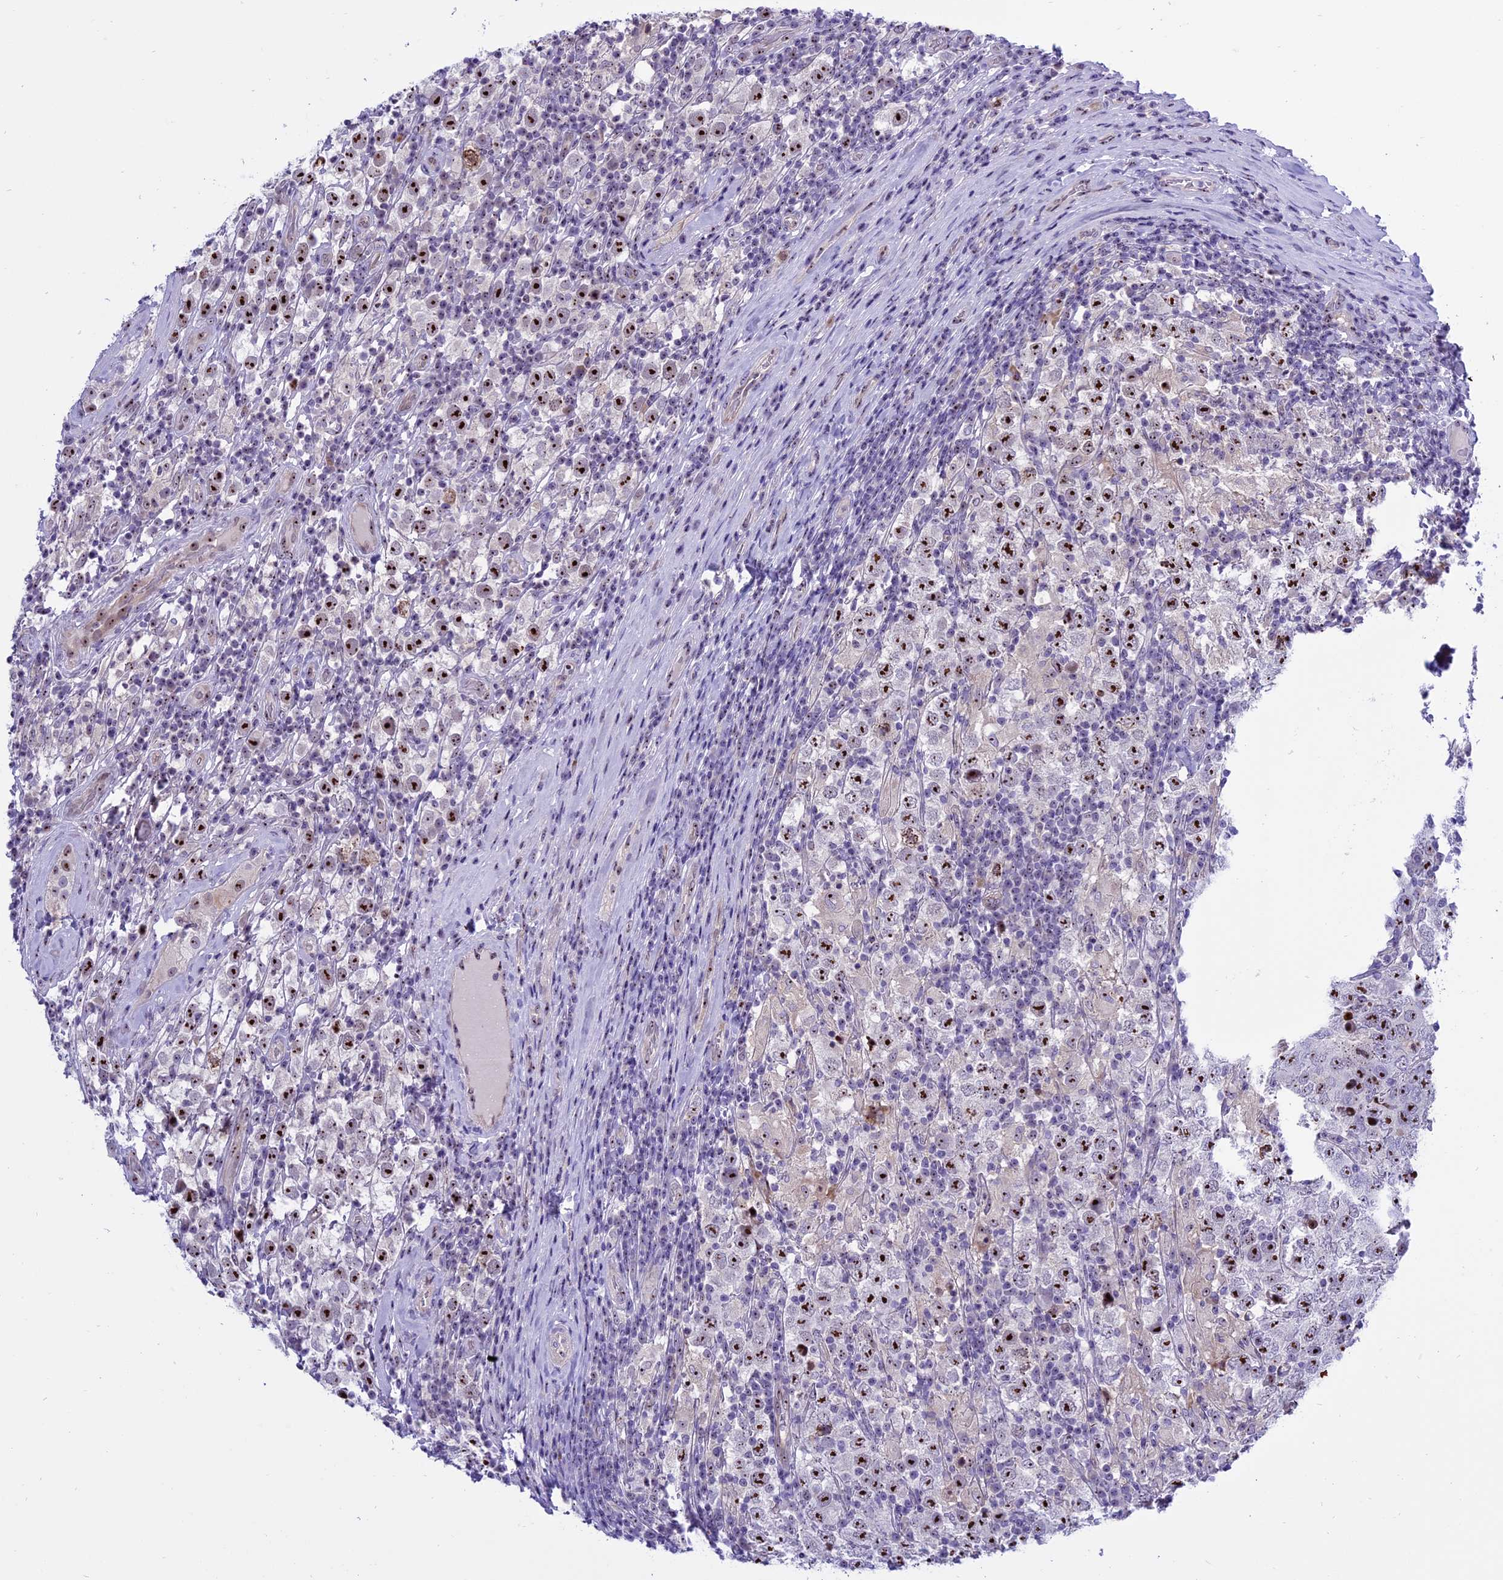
{"staining": {"intensity": "strong", "quantity": ">75%", "location": "nuclear"}, "tissue": "testis cancer", "cell_type": "Tumor cells", "image_type": "cancer", "snomed": [{"axis": "morphology", "description": "Normal tissue, NOS"}, {"axis": "morphology", "description": "Urothelial carcinoma, High grade"}, {"axis": "morphology", "description": "Seminoma, NOS"}, {"axis": "morphology", "description": "Carcinoma, Embryonal, NOS"}, {"axis": "topography", "description": "Urinary bladder"}, {"axis": "topography", "description": "Testis"}], "caption": "Immunohistochemistry (DAB (3,3'-diaminobenzidine)) staining of testis seminoma reveals strong nuclear protein positivity in about >75% of tumor cells.", "gene": "TBL3", "patient": {"sex": "male", "age": 41}}